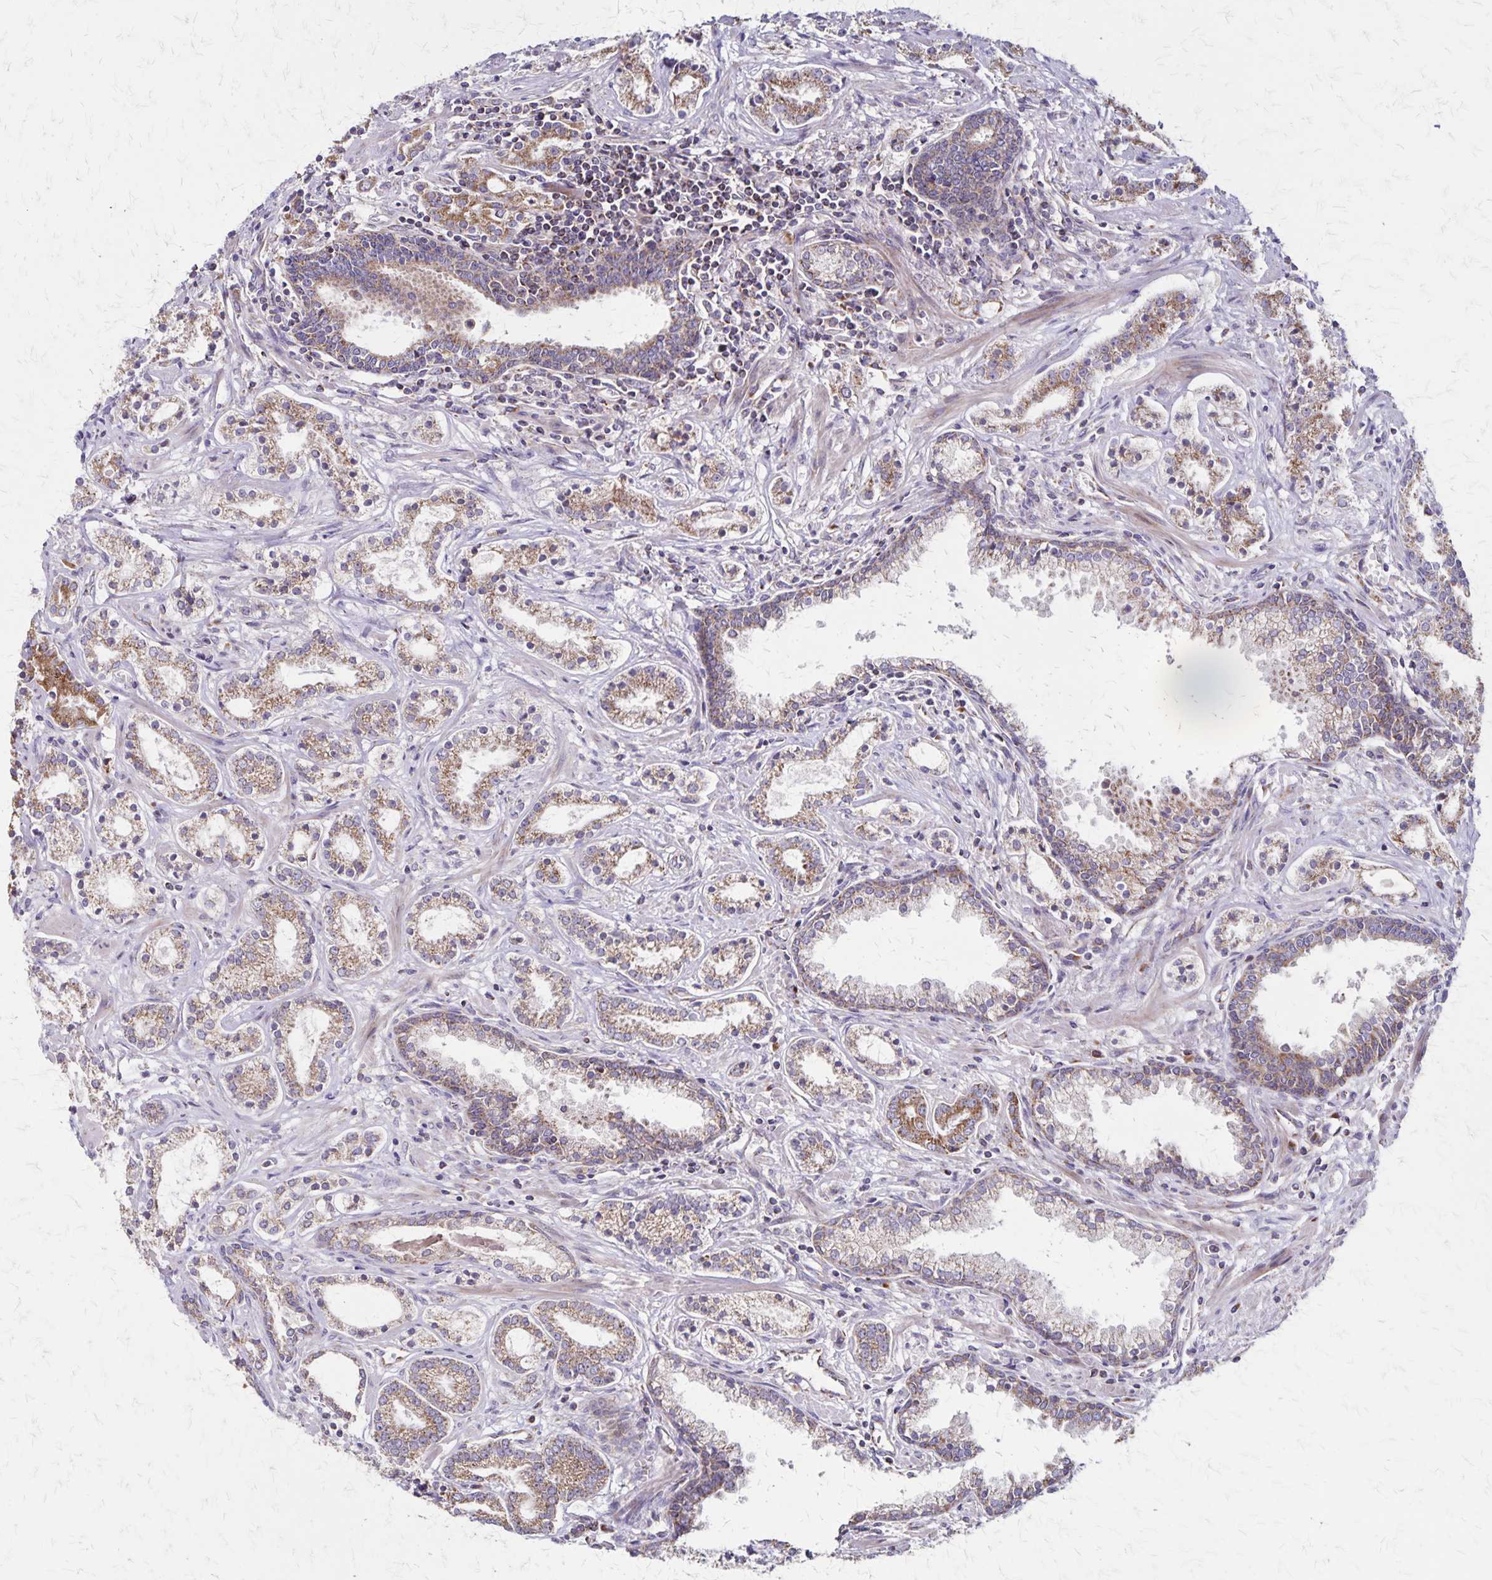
{"staining": {"intensity": "weak", "quantity": ">75%", "location": "cytoplasmic/membranous"}, "tissue": "prostate cancer", "cell_type": "Tumor cells", "image_type": "cancer", "snomed": [{"axis": "morphology", "description": "Adenocarcinoma, Medium grade"}, {"axis": "topography", "description": "Prostate"}], "caption": "A photomicrograph of prostate cancer (medium-grade adenocarcinoma) stained for a protein shows weak cytoplasmic/membranous brown staining in tumor cells.", "gene": "NFS1", "patient": {"sex": "male", "age": 57}}